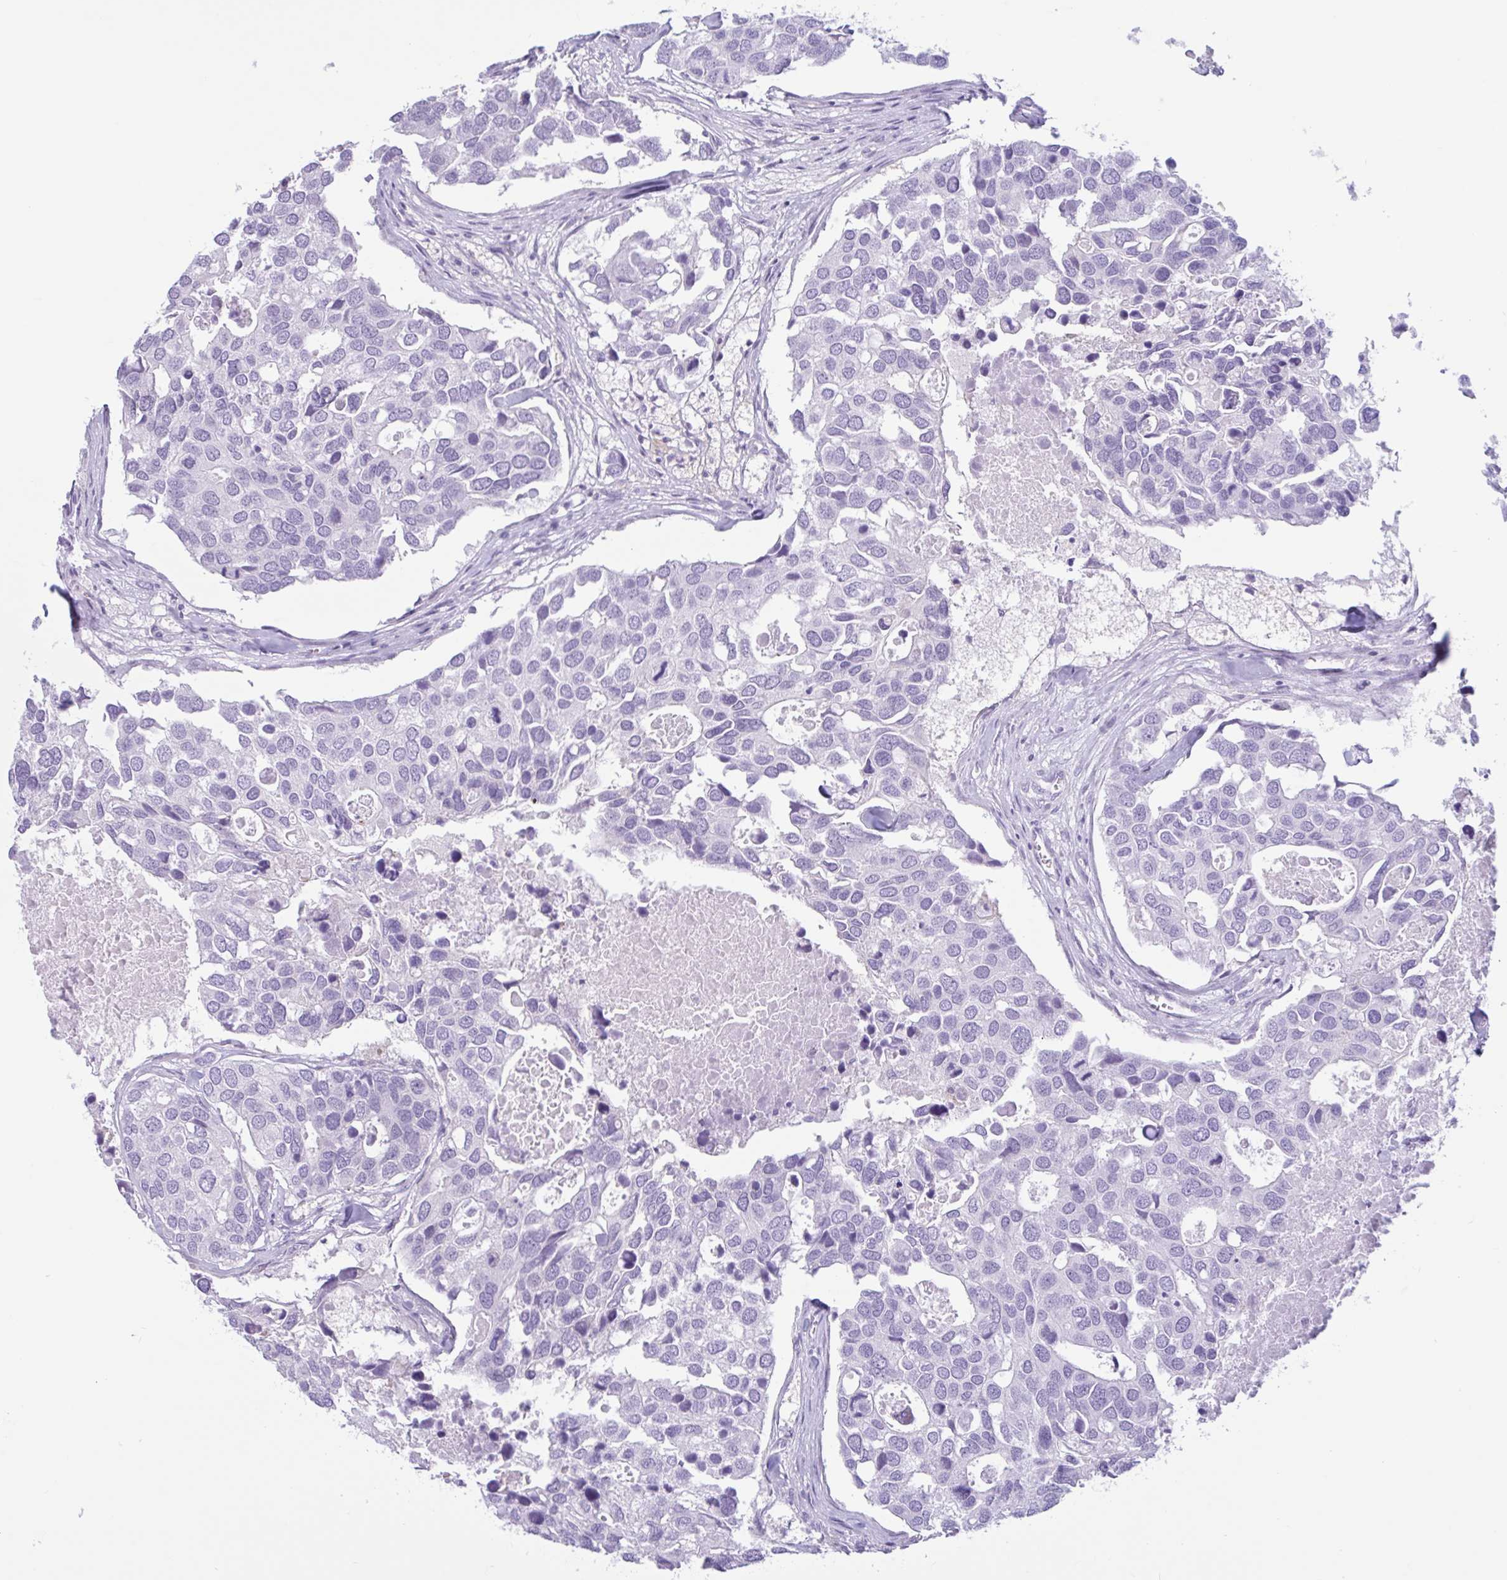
{"staining": {"intensity": "negative", "quantity": "none", "location": "none"}, "tissue": "breast cancer", "cell_type": "Tumor cells", "image_type": "cancer", "snomed": [{"axis": "morphology", "description": "Duct carcinoma"}, {"axis": "topography", "description": "Breast"}], "caption": "DAB immunohistochemical staining of human intraductal carcinoma (breast) demonstrates no significant positivity in tumor cells. The staining was performed using DAB to visualize the protein expression in brown, while the nuclei were stained in blue with hematoxylin (Magnification: 20x).", "gene": "CTSE", "patient": {"sex": "female", "age": 83}}